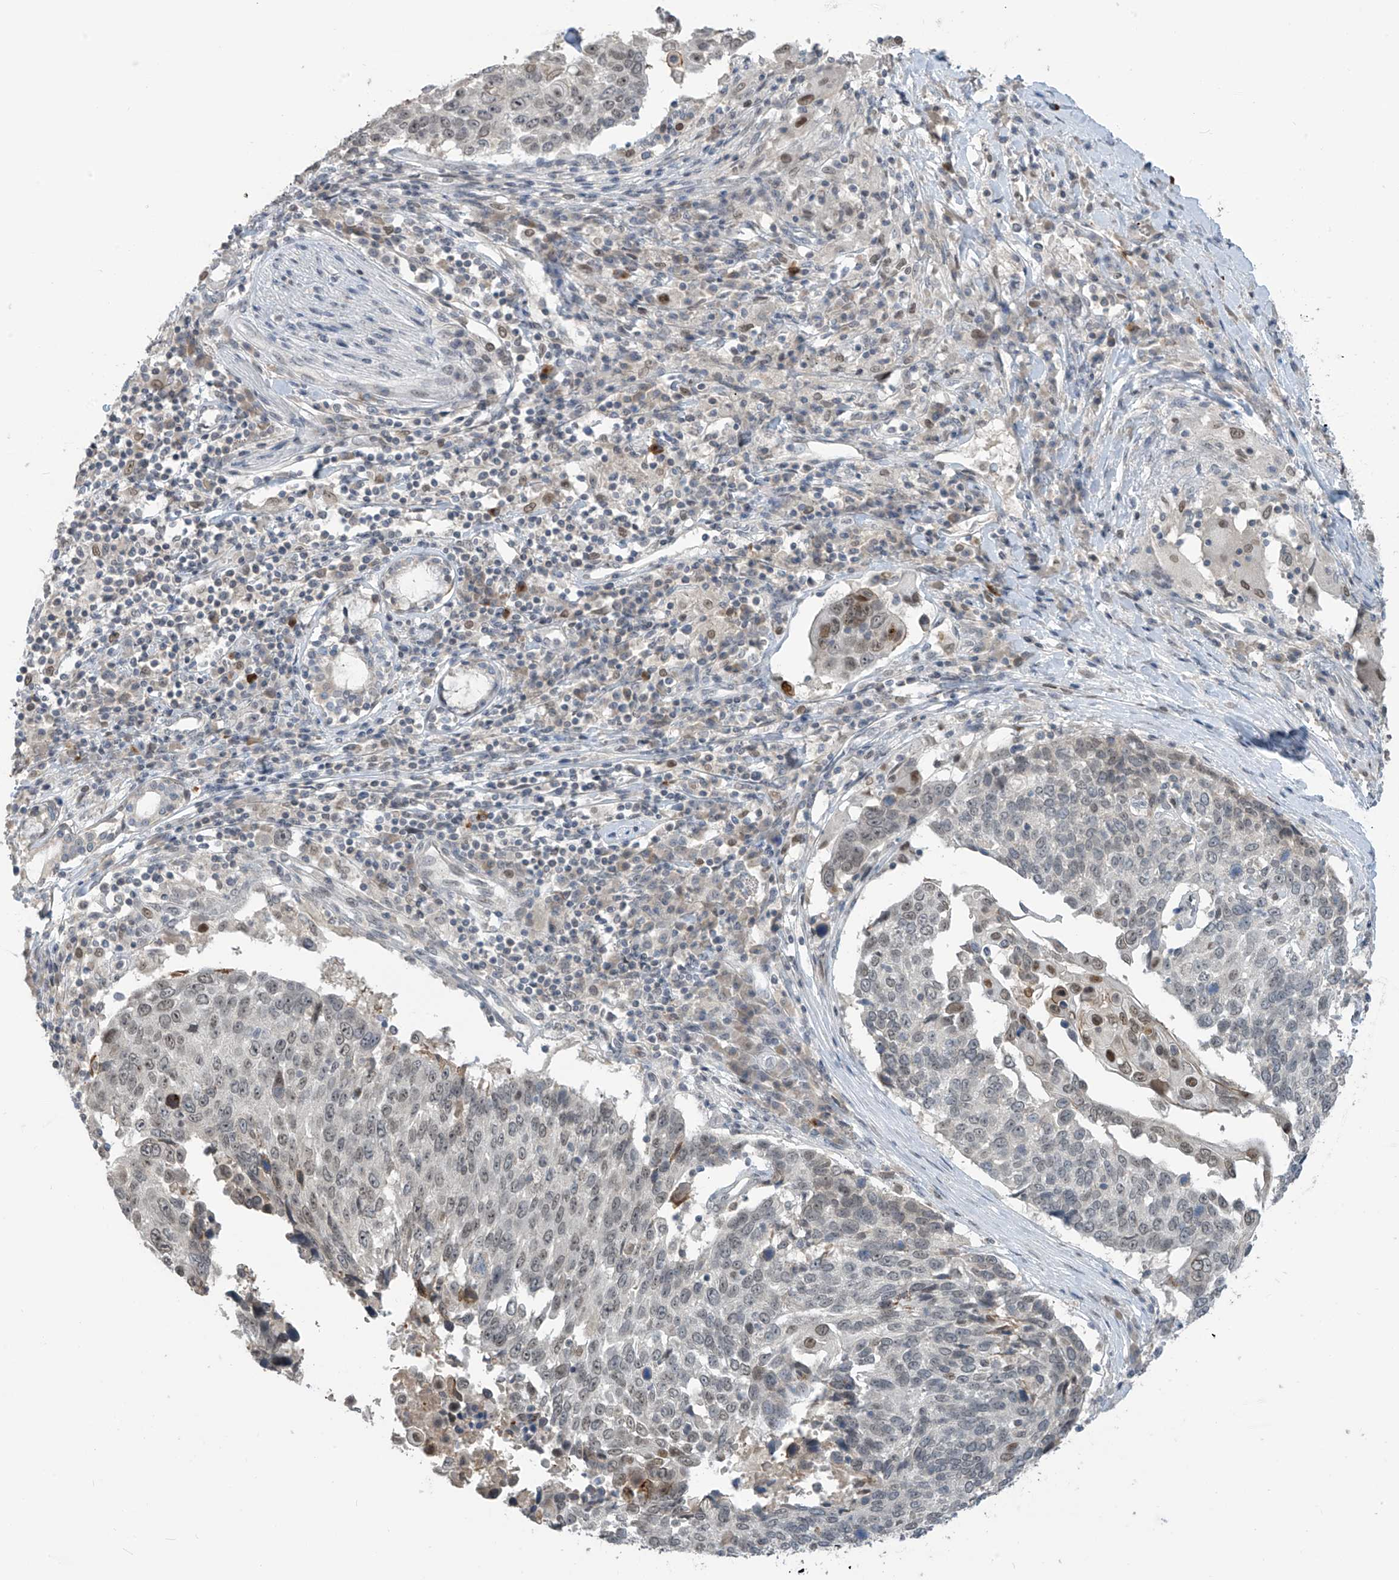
{"staining": {"intensity": "weak", "quantity": "<25%", "location": "nuclear"}, "tissue": "lung cancer", "cell_type": "Tumor cells", "image_type": "cancer", "snomed": [{"axis": "morphology", "description": "Squamous cell carcinoma, NOS"}, {"axis": "topography", "description": "Lung"}], "caption": "Lung cancer (squamous cell carcinoma) was stained to show a protein in brown. There is no significant staining in tumor cells.", "gene": "METAP1D", "patient": {"sex": "male", "age": 66}}